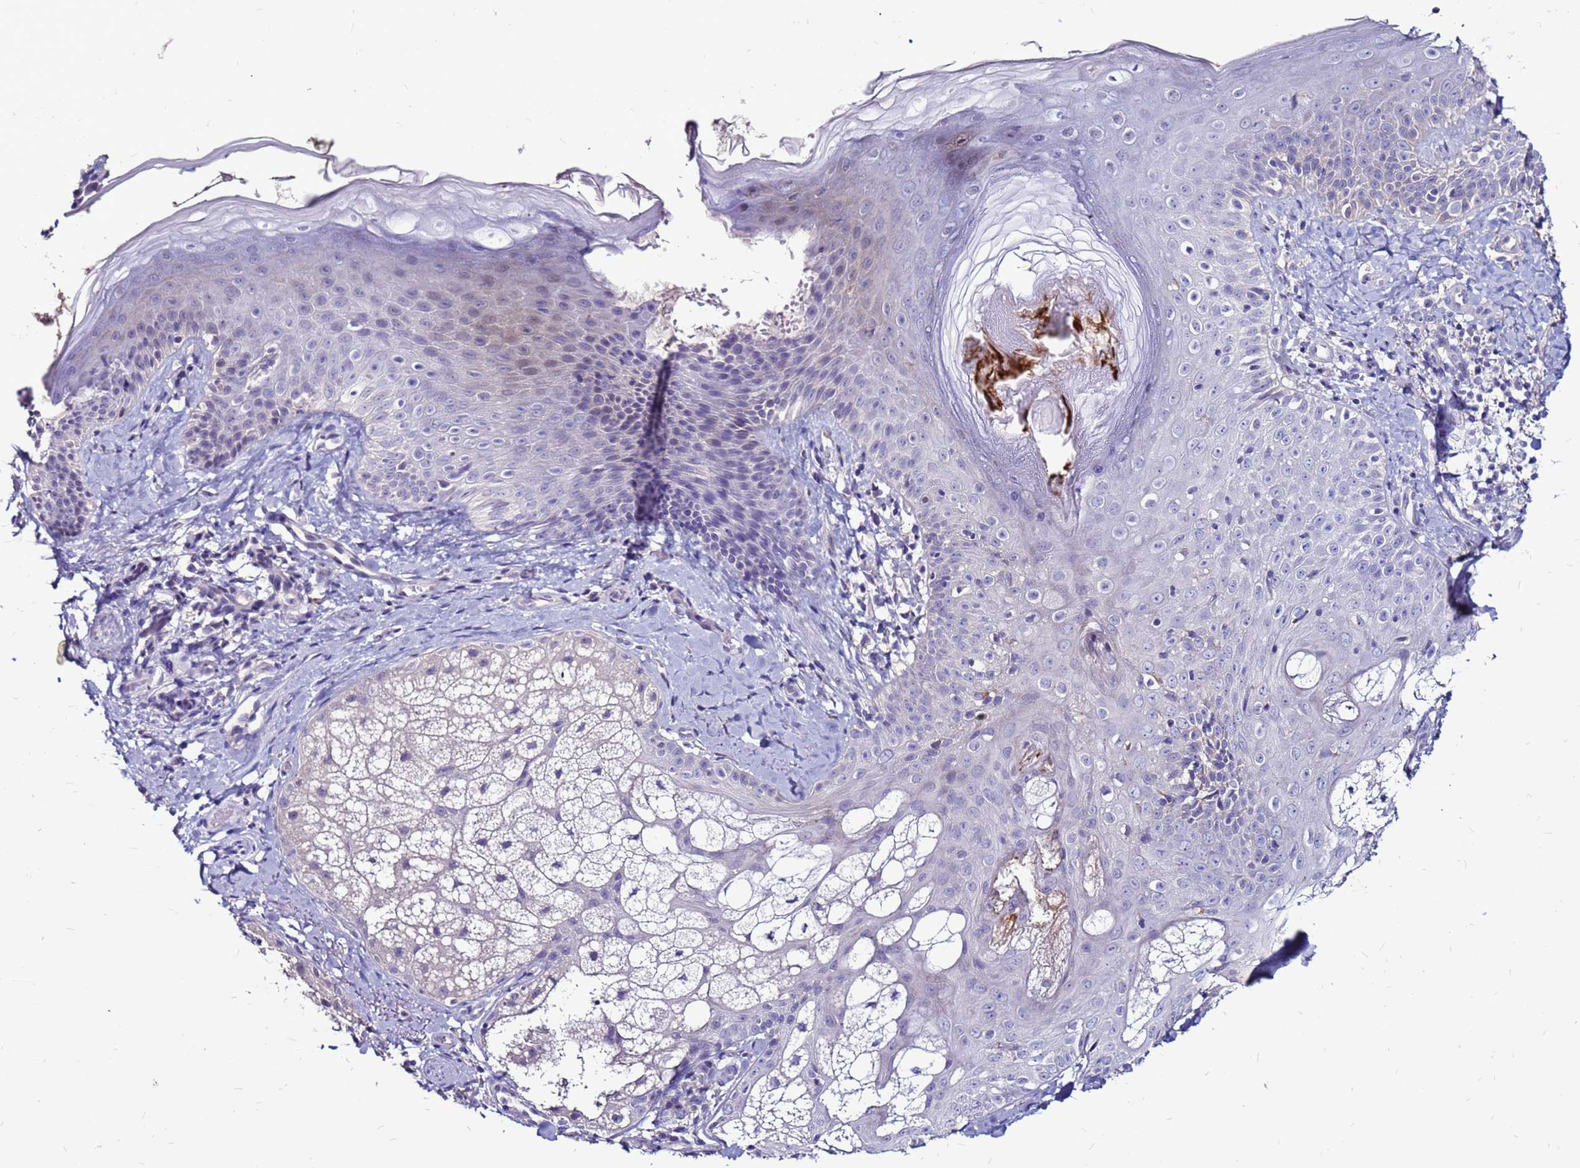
{"staining": {"intensity": "negative", "quantity": "none", "location": "none"}, "tissue": "skin", "cell_type": "Fibroblasts", "image_type": "normal", "snomed": [{"axis": "morphology", "description": "Normal tissue, NOS"}, {"axis": "topography", "description": "Skin"}], "caption": "IHC image of unremarkable human skin stained for a protein (brown), which reveals no staining in fibroblasts.", "gene": "SLC44A3", "patient": {"sex": "male", "age": 57}}